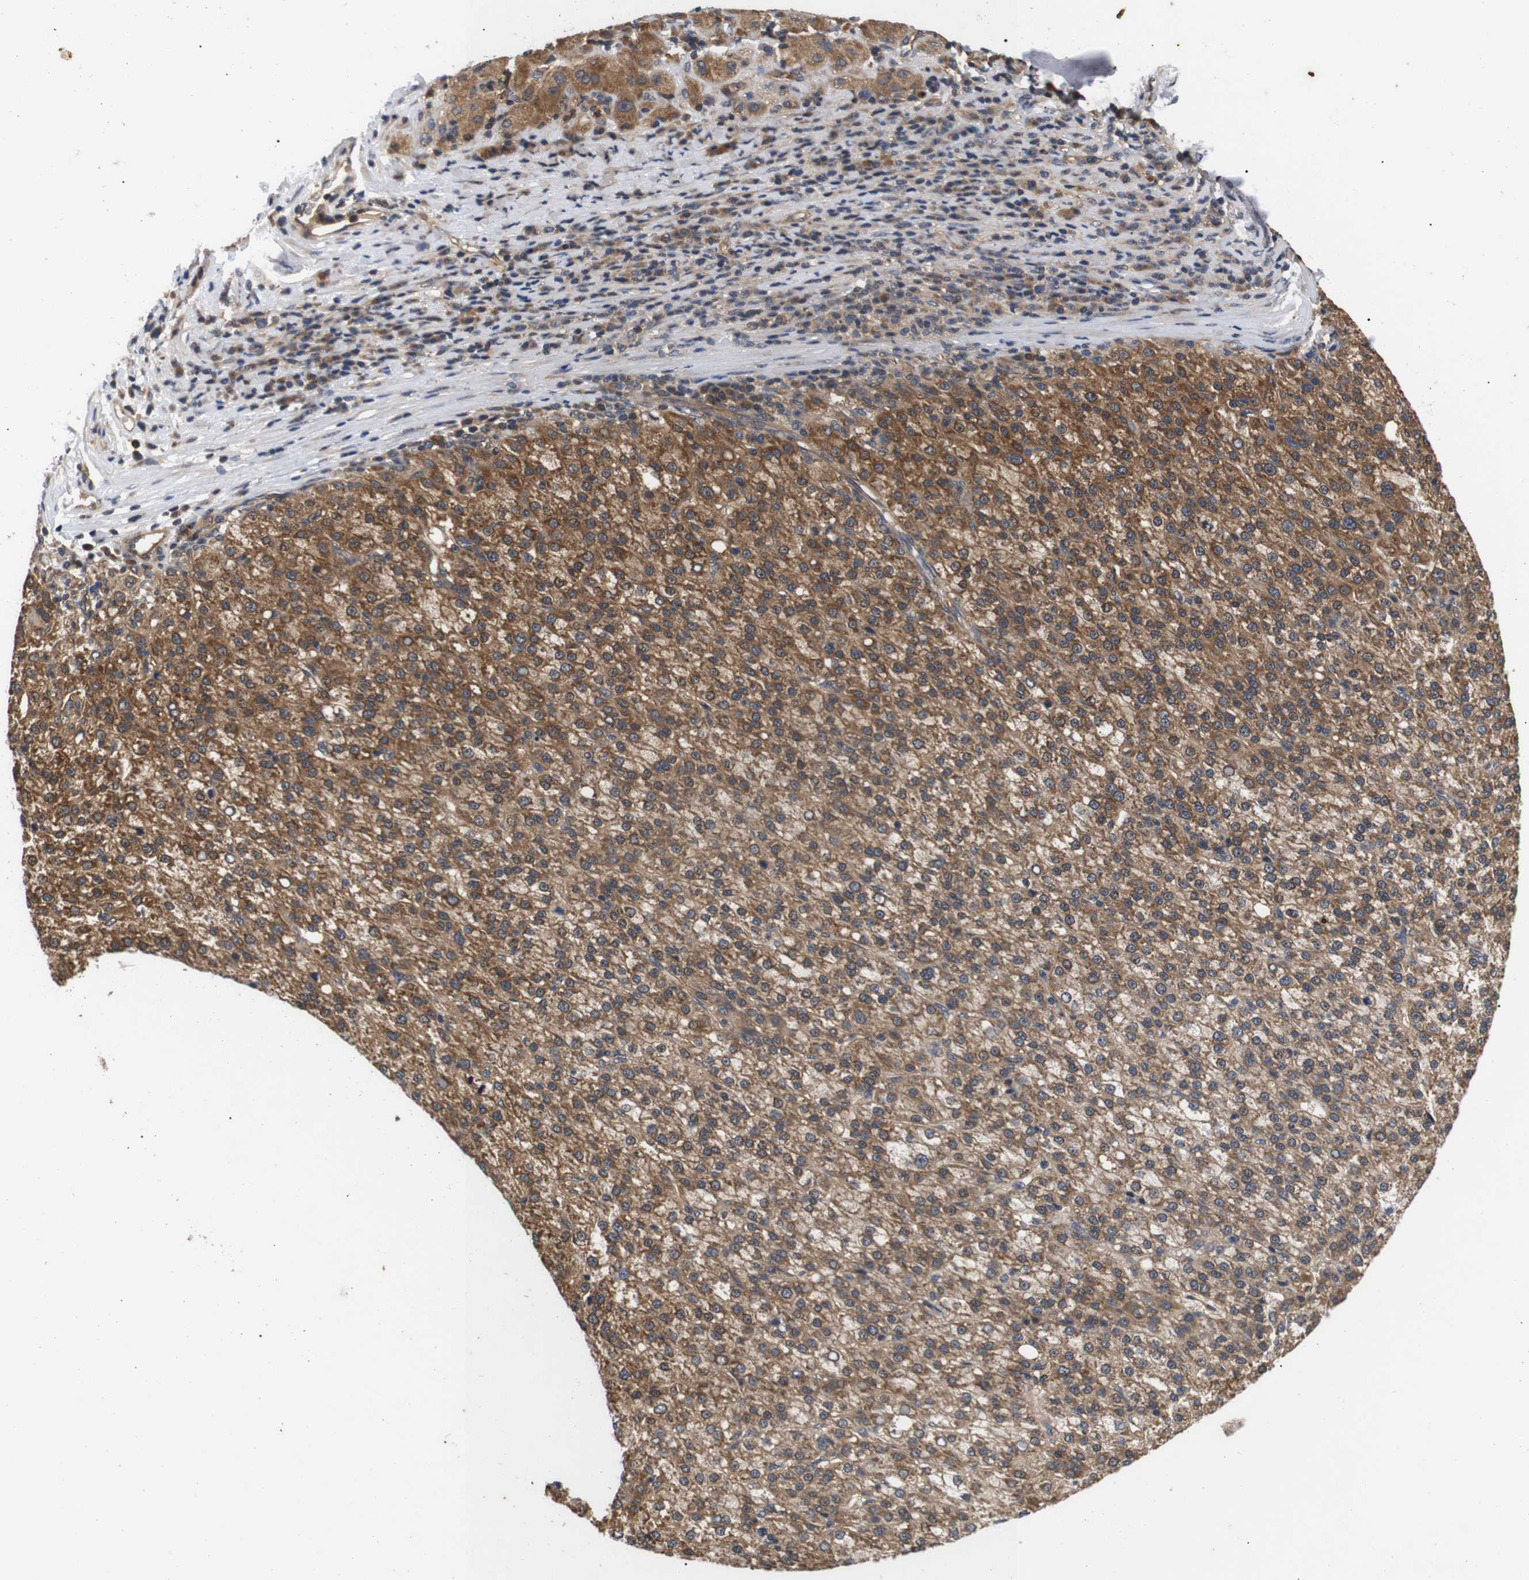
{"staining": {"intensity": "moderate", "quantity": ">75%", "location": "cytoplasmic/membranous"}, "tissue": "liver cancer", "cell_type": "Tumor cells", "image_type": "cancer", "snomed": [{"axis": "morphology", "description": "Carcinoma, Hepatocellular, NOS"}, {"axis": "topography", "description": "Liver"}], "caption": "The photomicrograph shows immunohistochemical staining of liver cancer. There is moderate cytoplasmic/membranous staining is seen in about >75% of tumor cells. The staining was performed using DAB (3,3'-diaminobenzidine) to visualize the protein expression in brown, while the nuclei were stained in blue with hematoxylin (Magnification: 20x).", "gene": "RIPK1", "patient": {"sex": "female", "age": 58}}